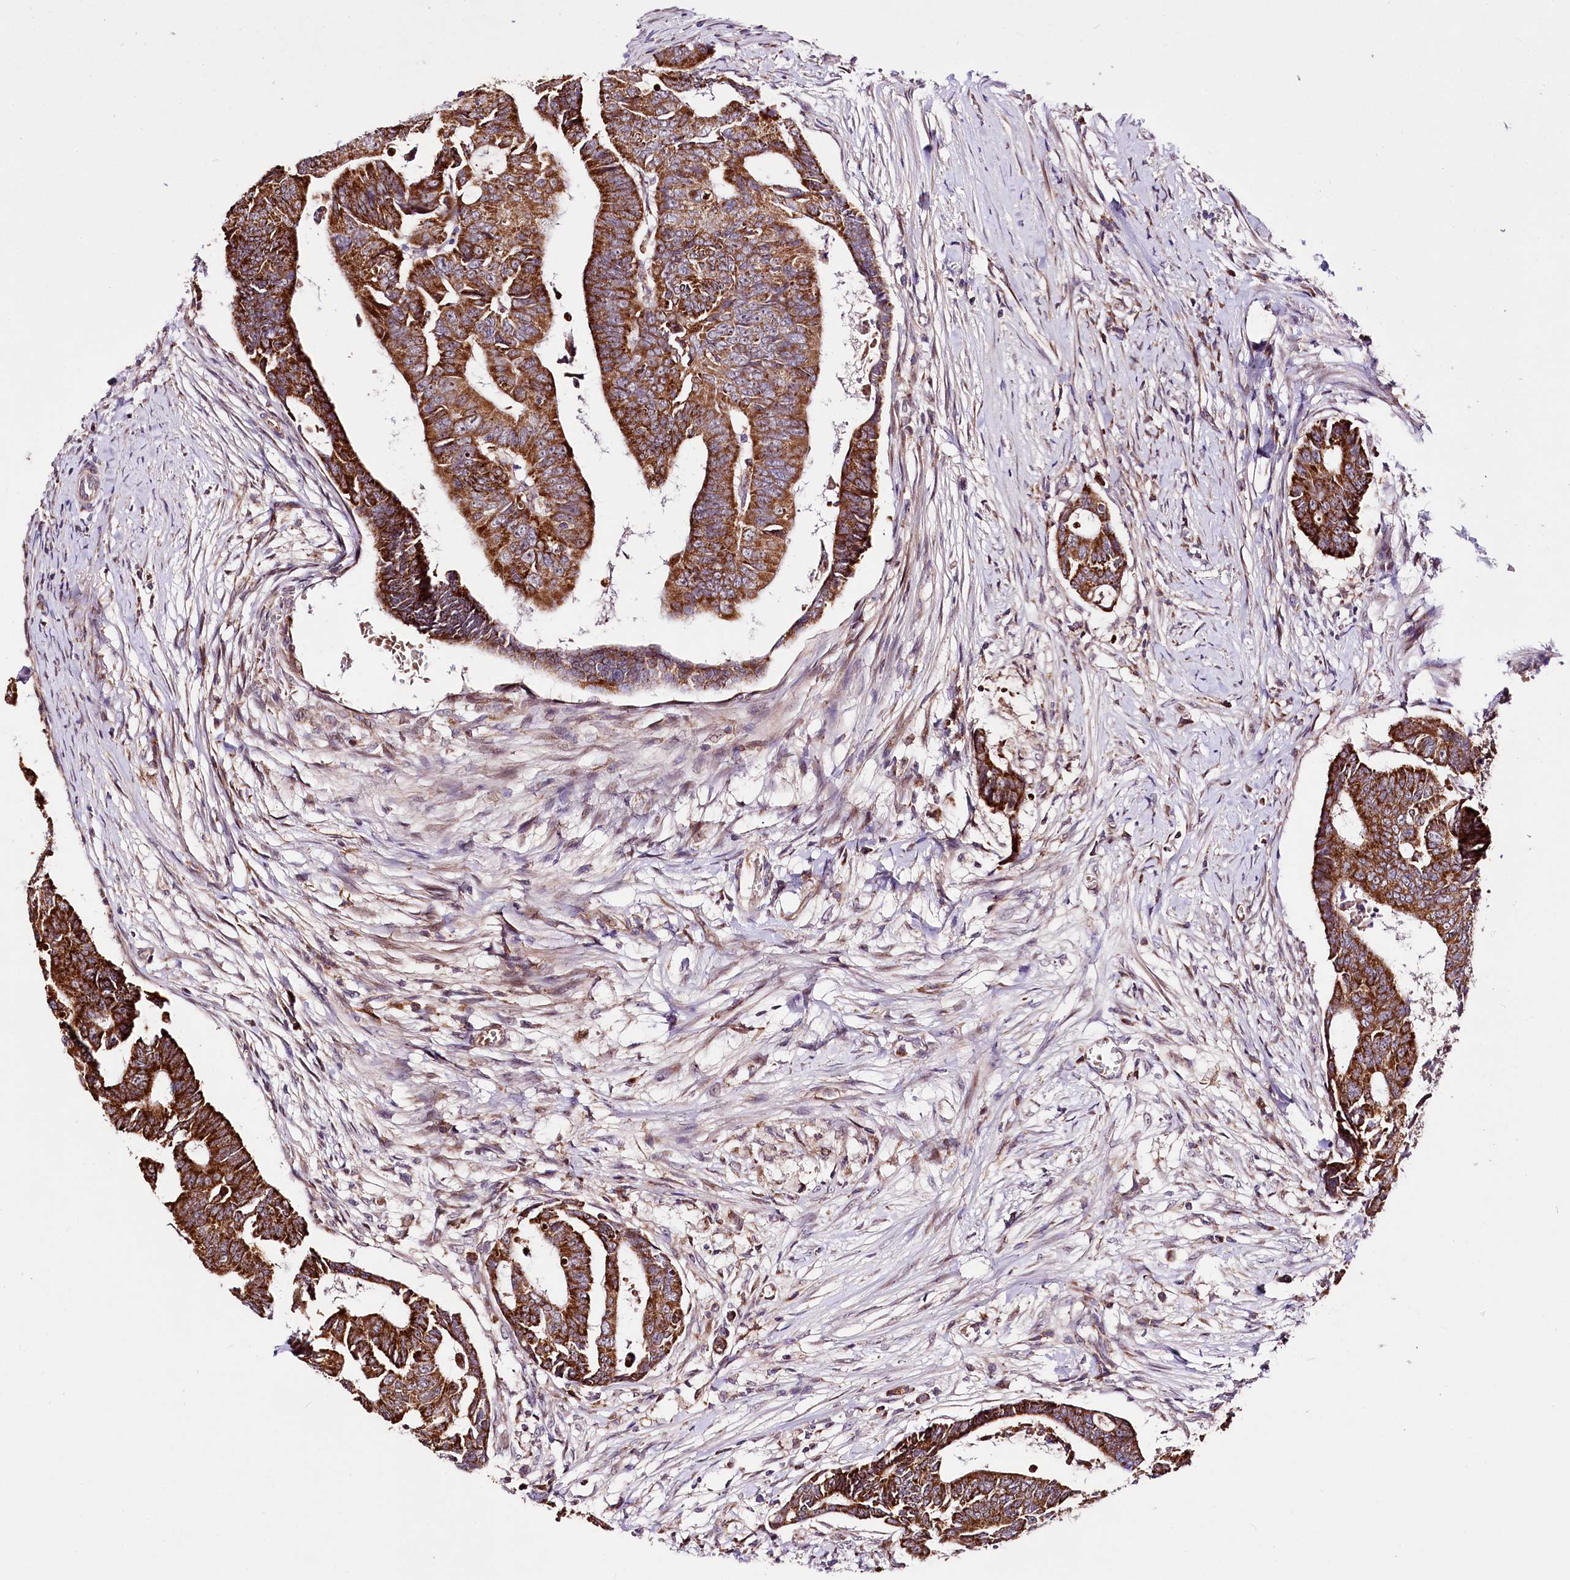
{"staining": {"intensity": "strong", "quantity": ">75%", "location": "cytoplasmic/membranous"}, "tissue": "colorectal cancer", "cell_type": "Tumor cells", "image_type": "cancer", "snomed": [{"axis": "morphology", "description": "Adenocarcinoma, NOS"}, {"axis": "topography", "description": "Rectum"}], "caption": "Immunohistochemistry image of neoplastic tissue: colorectal adenocarcinoma stained using IHC reveals high levels of strong protein expression localized specifically in the cytoplasmic/membranous of tumor cells, appearing as a cytoplasmic/membranous brown color.", "gene": "ST7", "patient": {"sex": "female", "age": 65}}